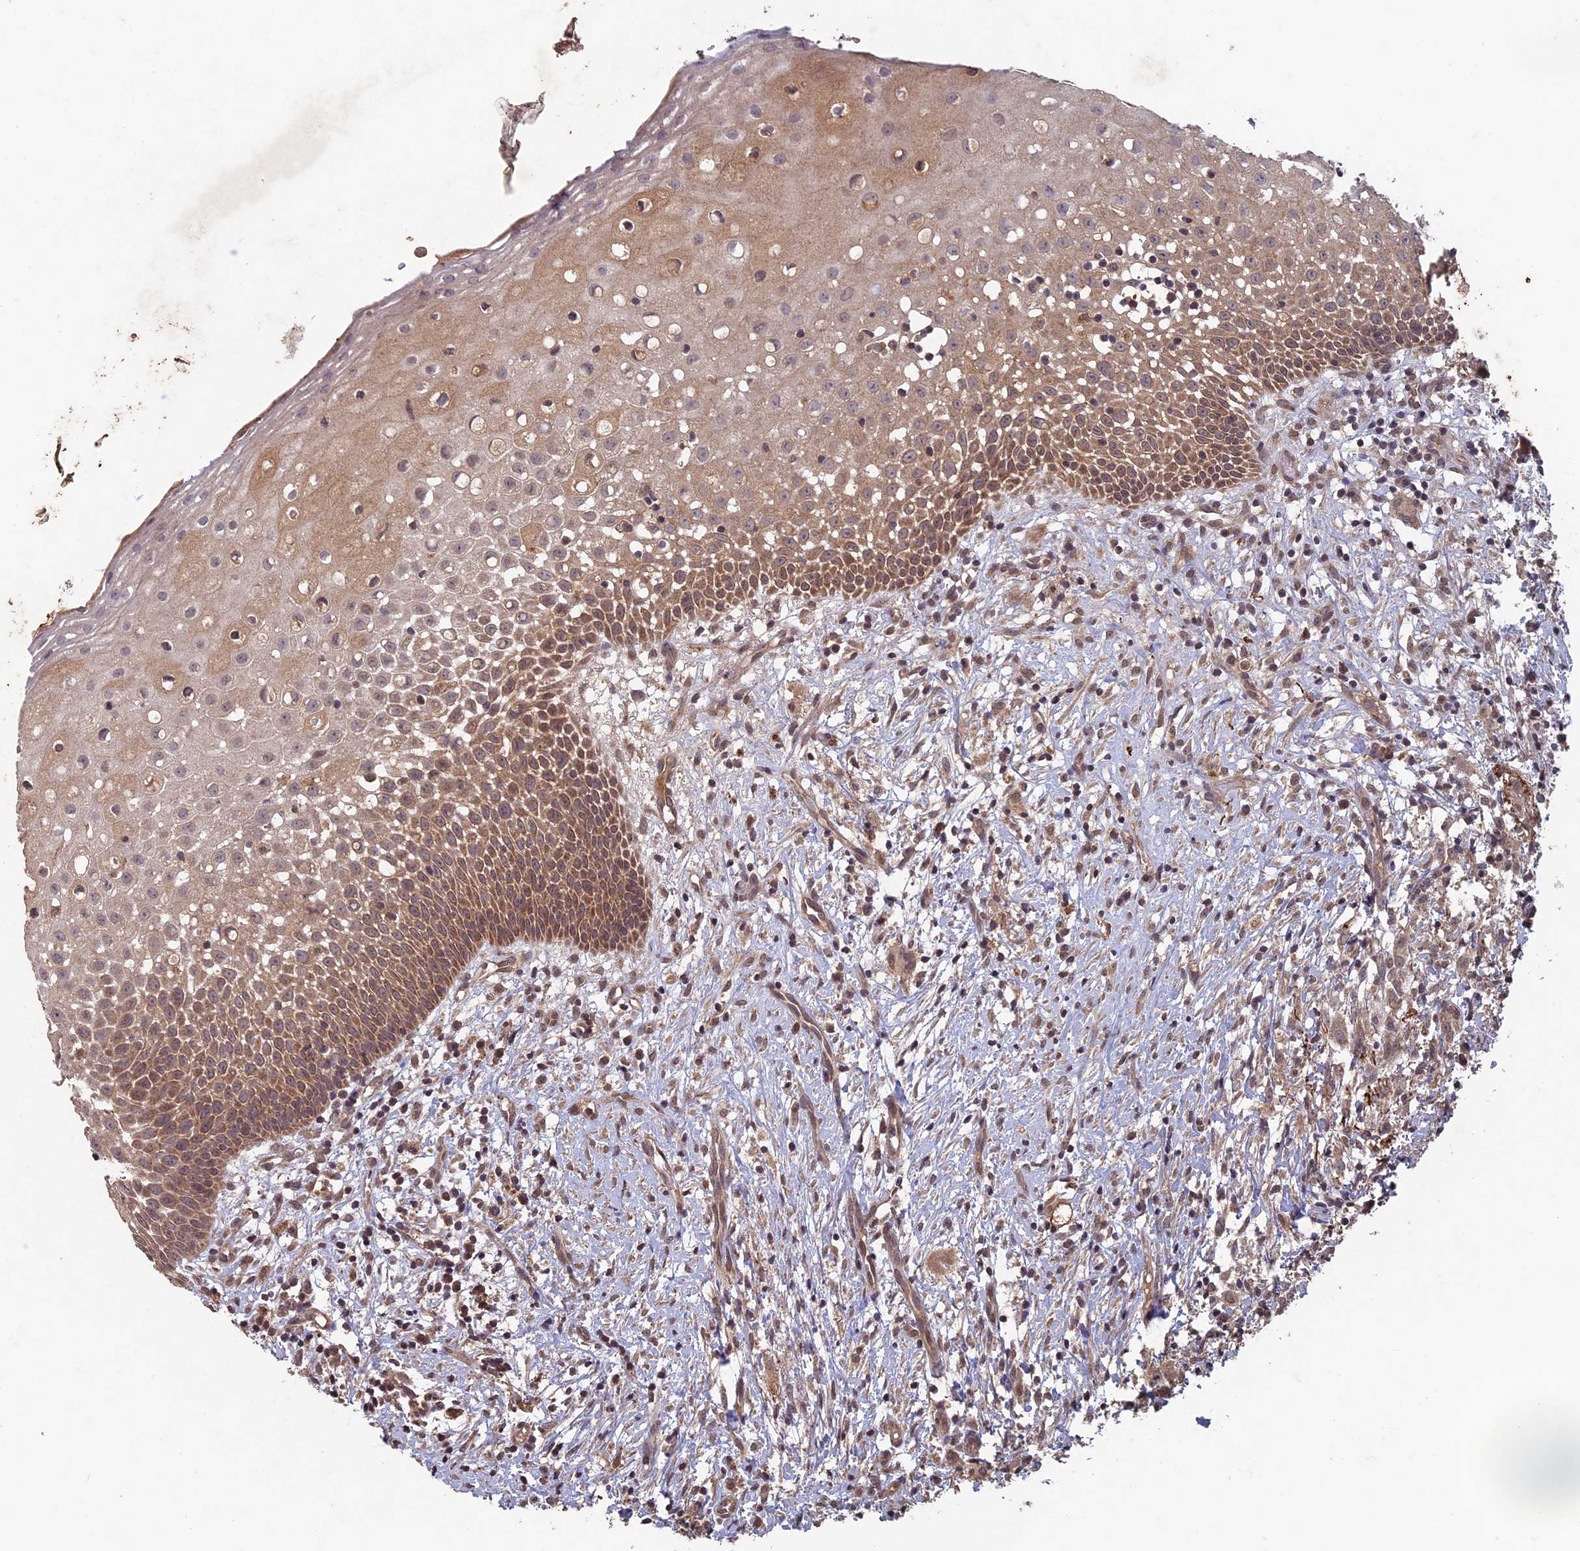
{"staining": {"intensity": "moderate", "quantity": ">75%", "location": "cytoplasmic/membranous"}, "tissue": "oral mucosa", "cell_type": "Squamous epithelial cells", "image_type": "normal", "snomed": [{"axis": "morphology", "description": "Normal tissue, NOS"}, {"axis": "topography", "description": "Oral tissue"}], "caption": "A brown stain highlights moderate cytoplasmic/membranous expression of a protein in squamous epithelial cells of benign human oral mucosa. (DAB IHC with brightfield microscopy, high magnification).", "gene": "RCCD1", "patient": {"sex": "female", "age": 69}}